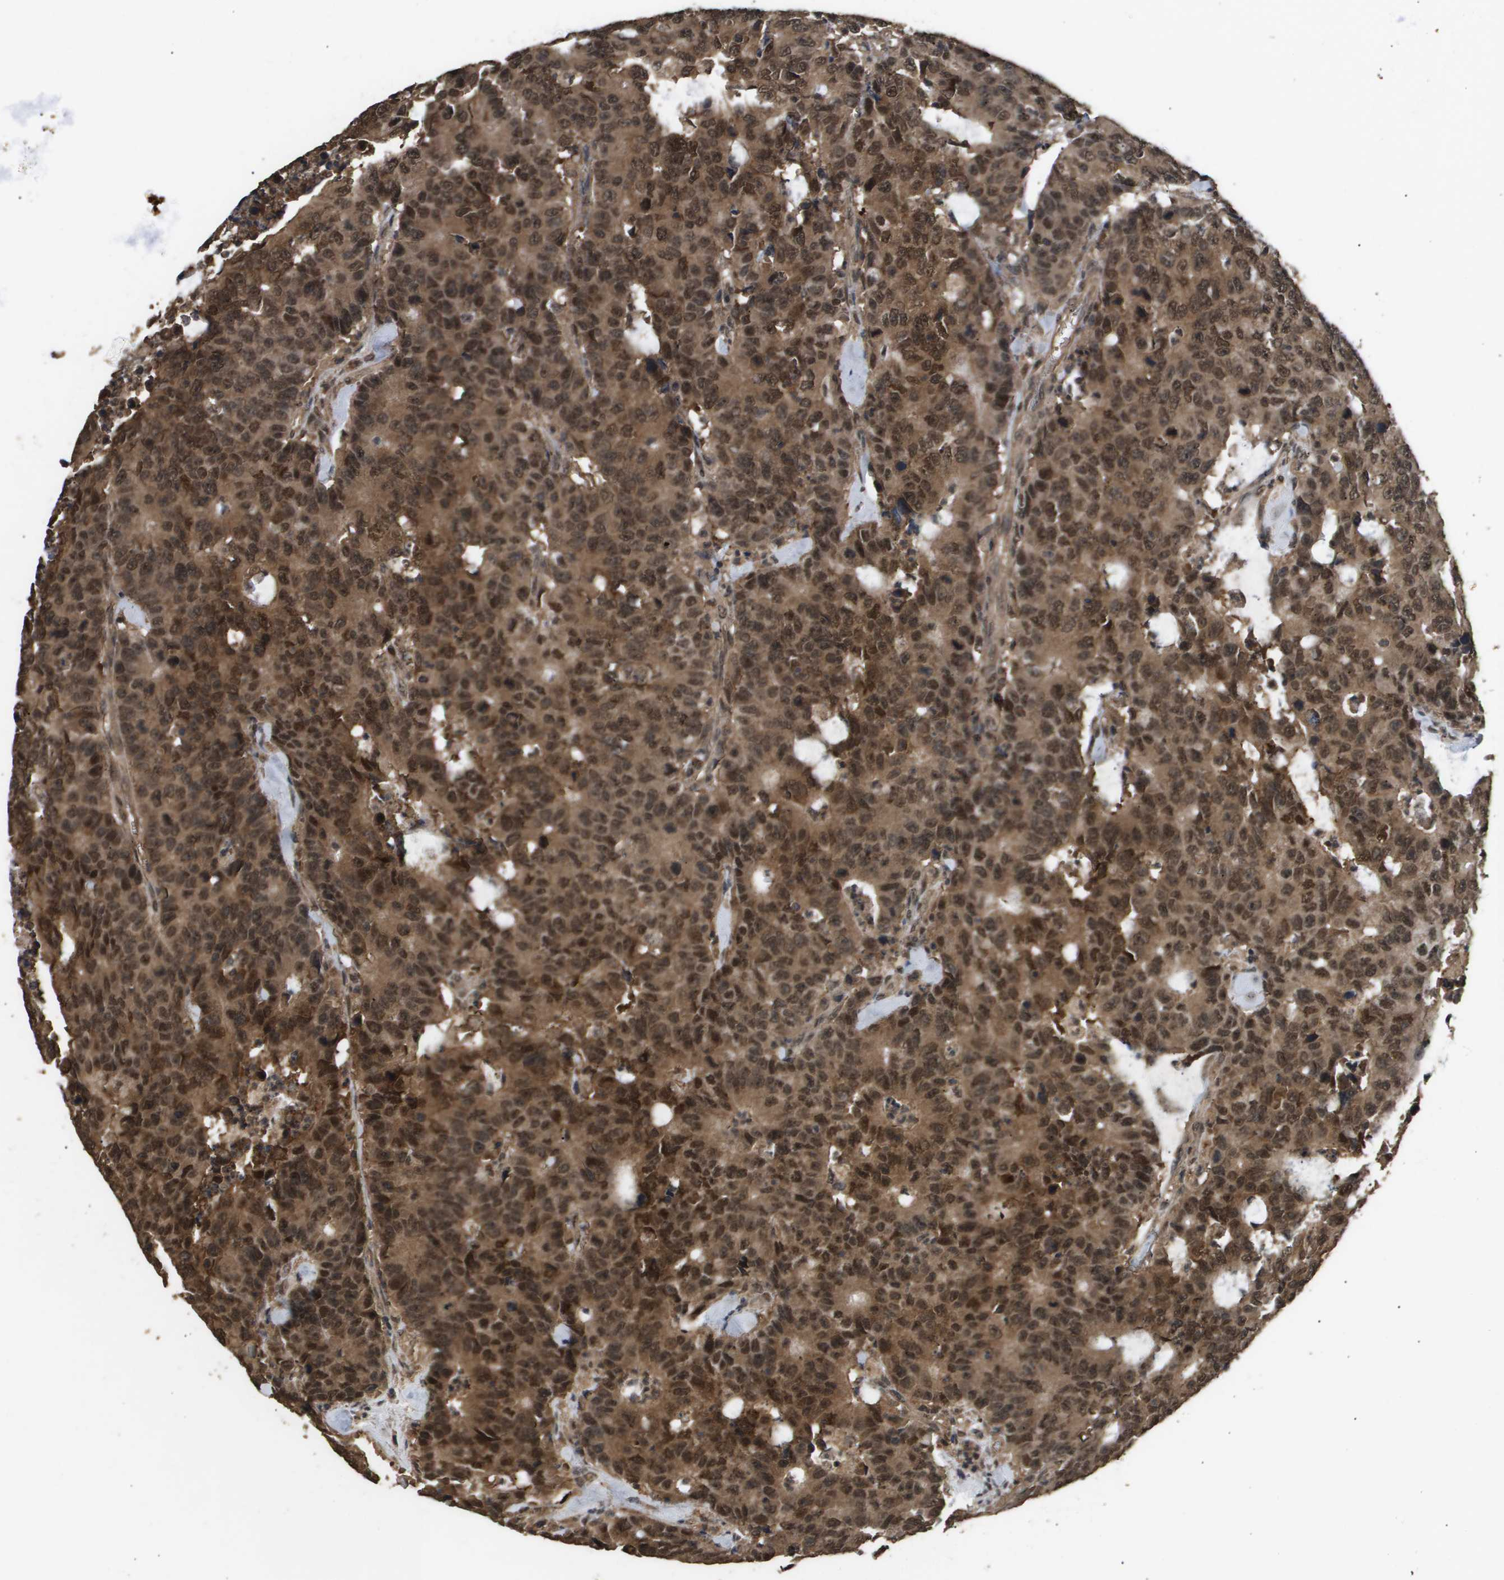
{"staining": {"intensity": "strong", "quantity": ">75%", "location": "cytoplasmic/membranous,nuclear"}, "tissue": "colorectal cancer", "cell_type": "Tumor cells", "image_type": "cancer", "snomed": [{"axis": "morphology", "description": "Adenocarcinoma, NOS"}, {"axis": "topography", "description": "Colon"}], "caption": "A high-resolution photomicrograph shows IHC staining of colorectal adenocarcinoma, which displays strong cytoplasmic/membranous and nuclear positivity in about >75% of tumor cells.", "gene": "ING1", "patient": {"sex": "female", "age": 86}}